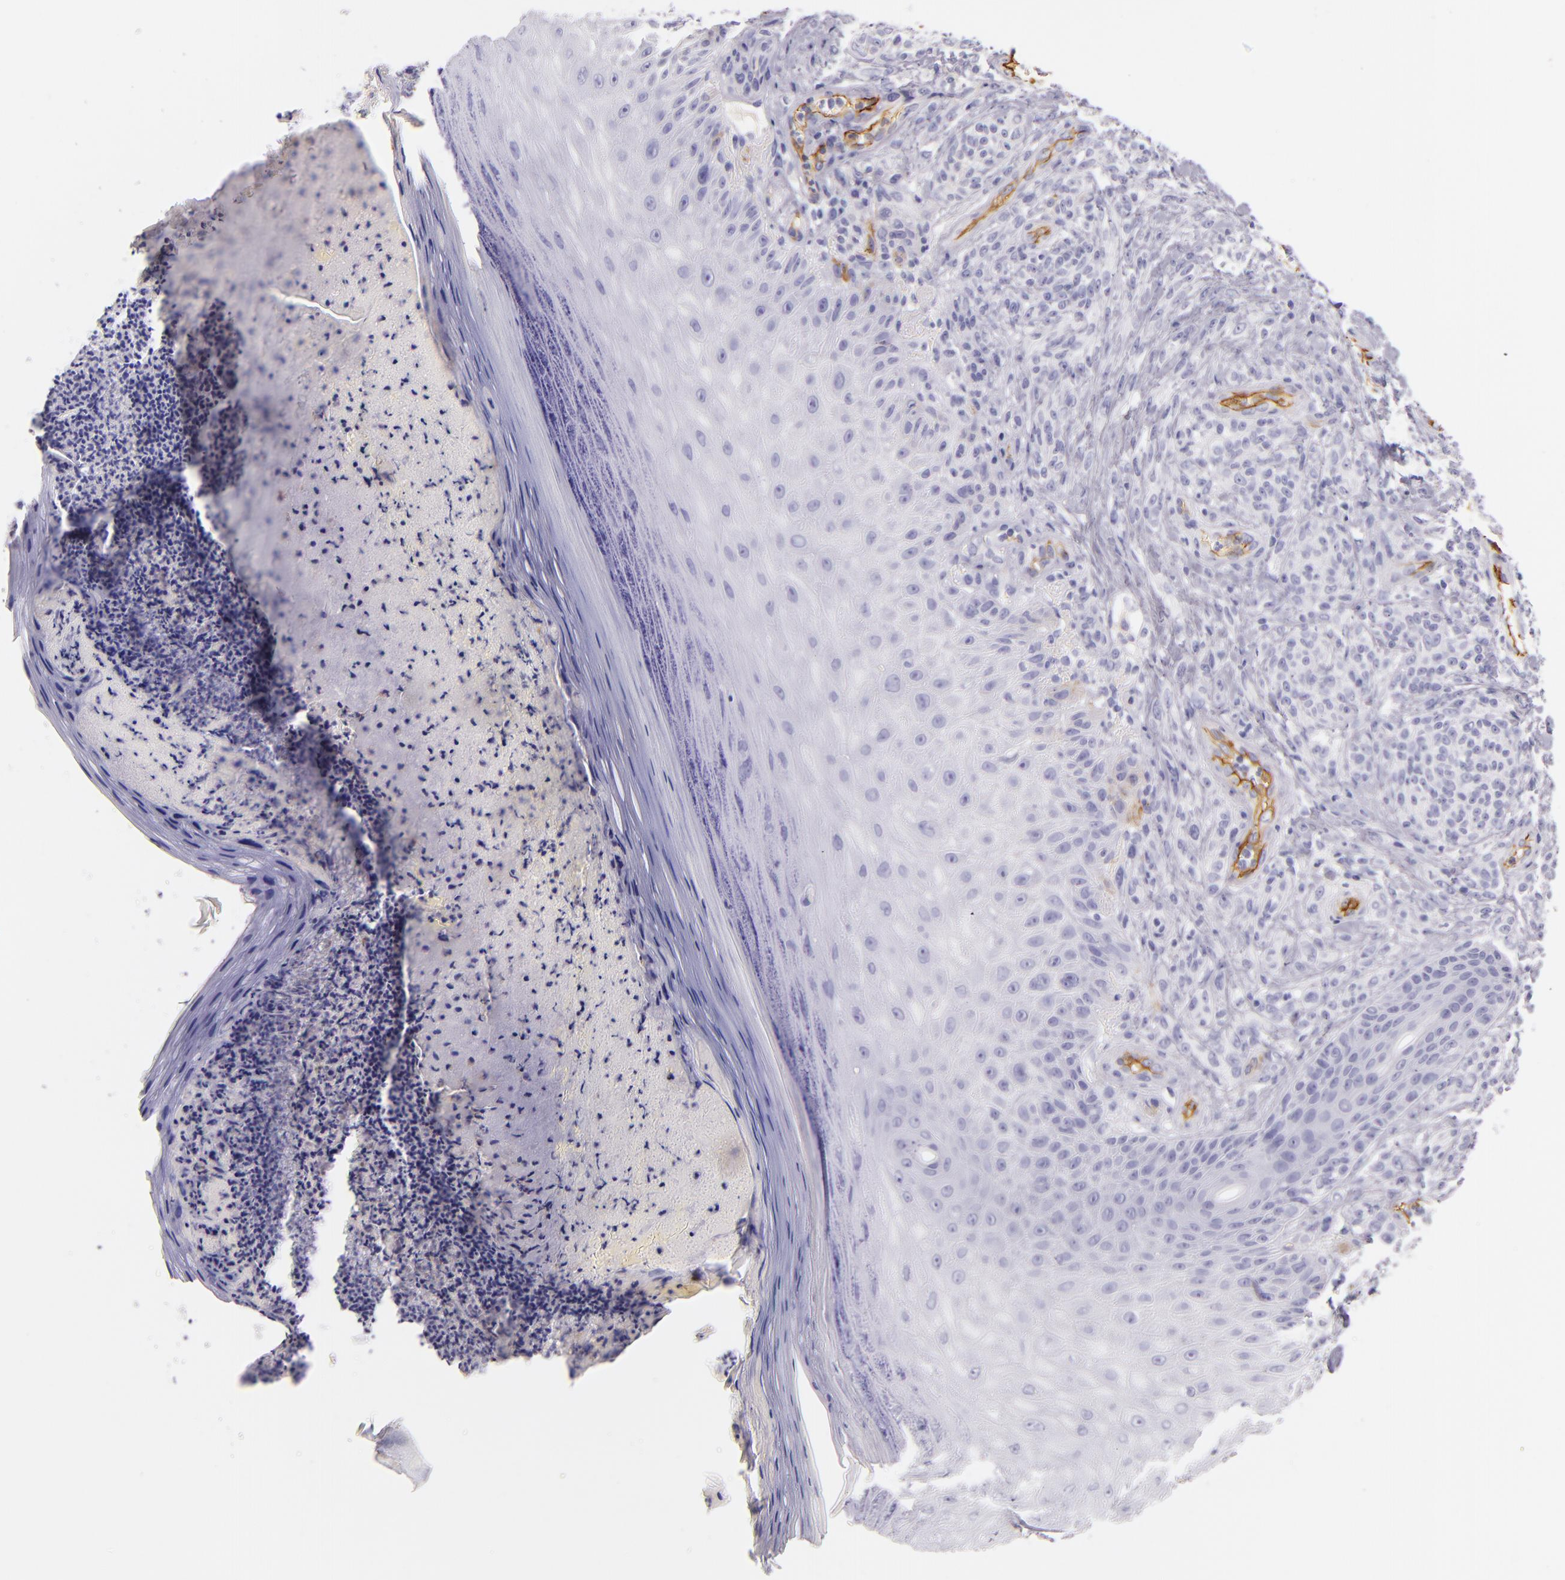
{"staining": {"intensity": "negative", "quantity": "none", "location": "none"}, "tissue": "melanoma", "cell_type": "Tumor cells", "image_type": "cancer", "snomed": [{"axis": "morphology", "description": "Malignant melanoma, NOS"}, {"axis": "topography", "description": "Skin"}], "caption": "The histopathology image exhibits no significant expression in tumor cells of malignant melanoma. (Stains: DAB (3,3'-diaminobenzidine) immunohistochemistry (IHC) with hematoxylin counter stain, Microscopy: brightfield microscopy at high magnification).", "gene": "ICAM1", "patient": {"sex": "male", "age": 57}}